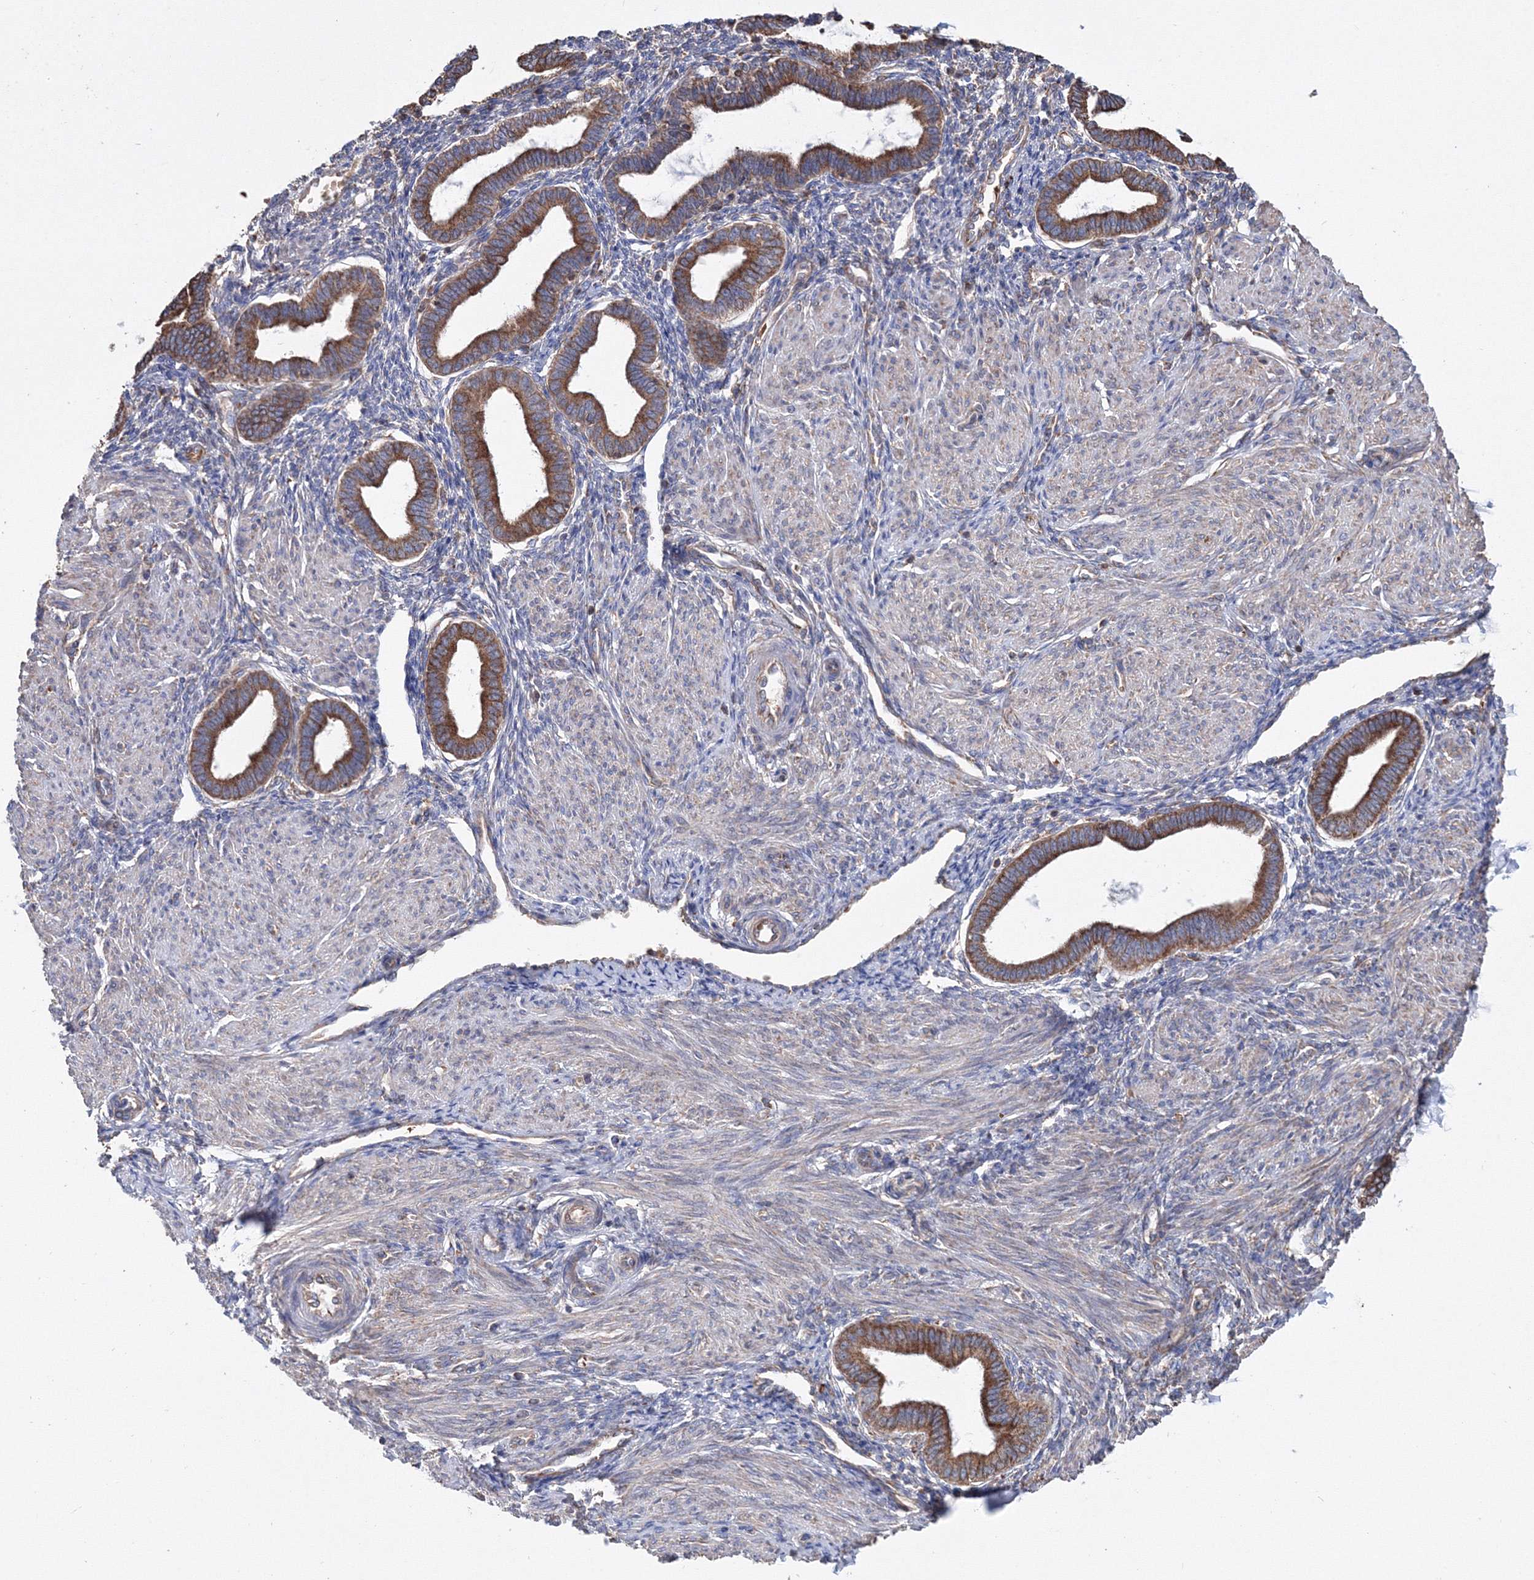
{"staining": {"intensity": "negative", "quantity": "none", "location": "none"}, "tissue": "endometrium", "cell_type": "Cells in endometrial stroma", "image_type": "normal", "snomed": [{"axis": "morphology", "description": "Normal tissue, NOS"}, {"axis": "topography", "description": "Endometrium"}], "caption": "IHC photomicrograph of unremarkable endometrium: human endometrium stained with DAB (3,3'-diaminobenzidine) shows no significant protein expression in cells in endometrial stroma. (Brightfield microscopy of DAB (3,3'-diaminobenzidine) immunohistochemistry at high magnification).", "gene": "VPS8", "patient": {"sex": "female", "age": 53}}